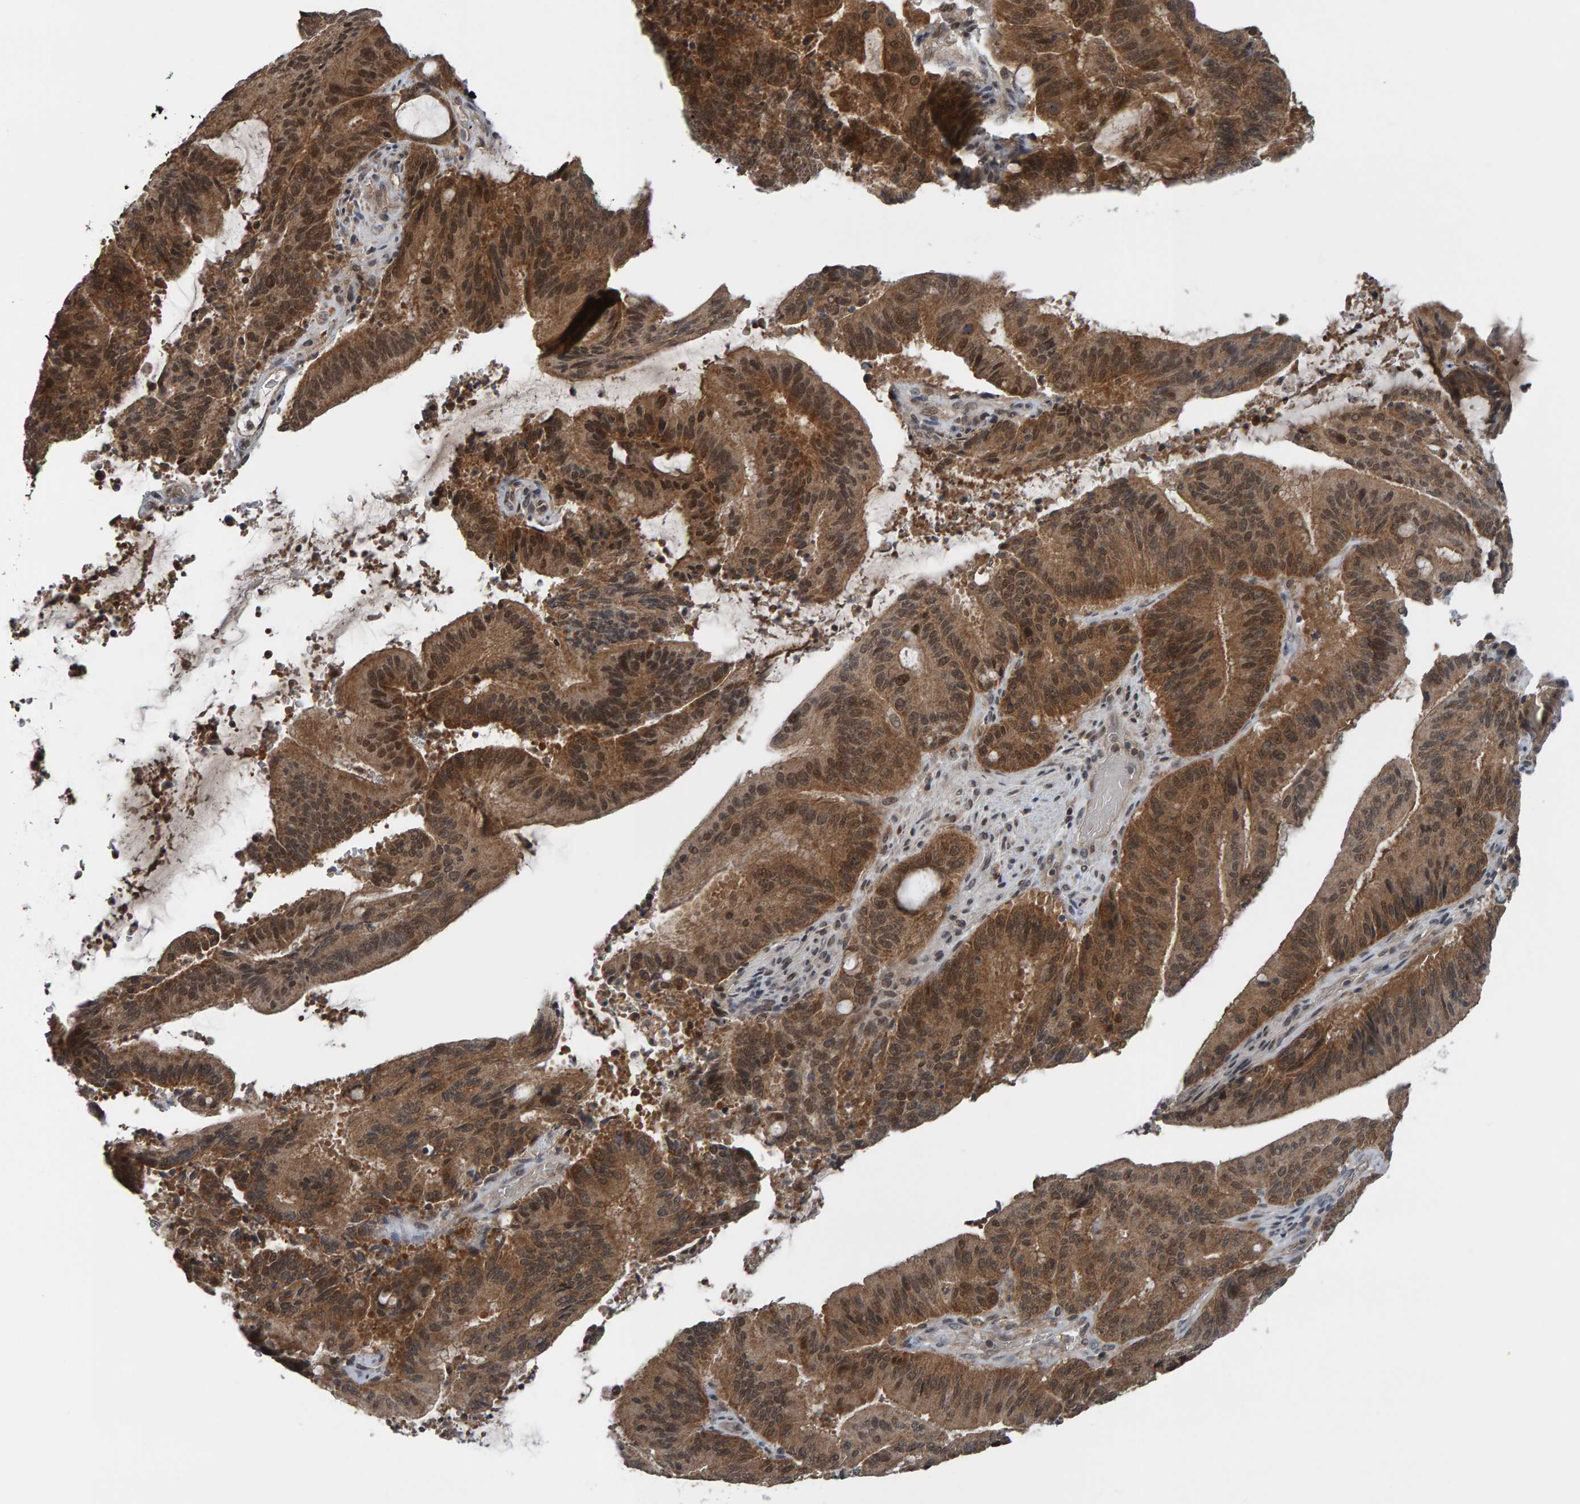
{"staining": {"intensity": "moderate", "quantity": "25%-75%", "location": "cytoplasmic/membranous,nuclear"}, "tissue": "liver cancer", "cell_type": "Tumor cells", "image_type": "cancer", "snomed": [{"axis": "morphology", "description": "Normal tissue, NOS"}, {"axis": "morphology", "description": "Cholangiocarcinoma"}, {"axis": "topography", "description": "Liver"}, {"axis": "topography", "description": "Peripheral nerve tissue"}], "caption": "IHC (DAB (3,3'-diaminobenzidine)) staining of human liver cancer demonstrates moderate cytoplasmic/membranous and nuclear protein expression in about 25%-75% of tumor cells.", "gene": "COASY", "patient": {"sex": "female", "age": 73}}